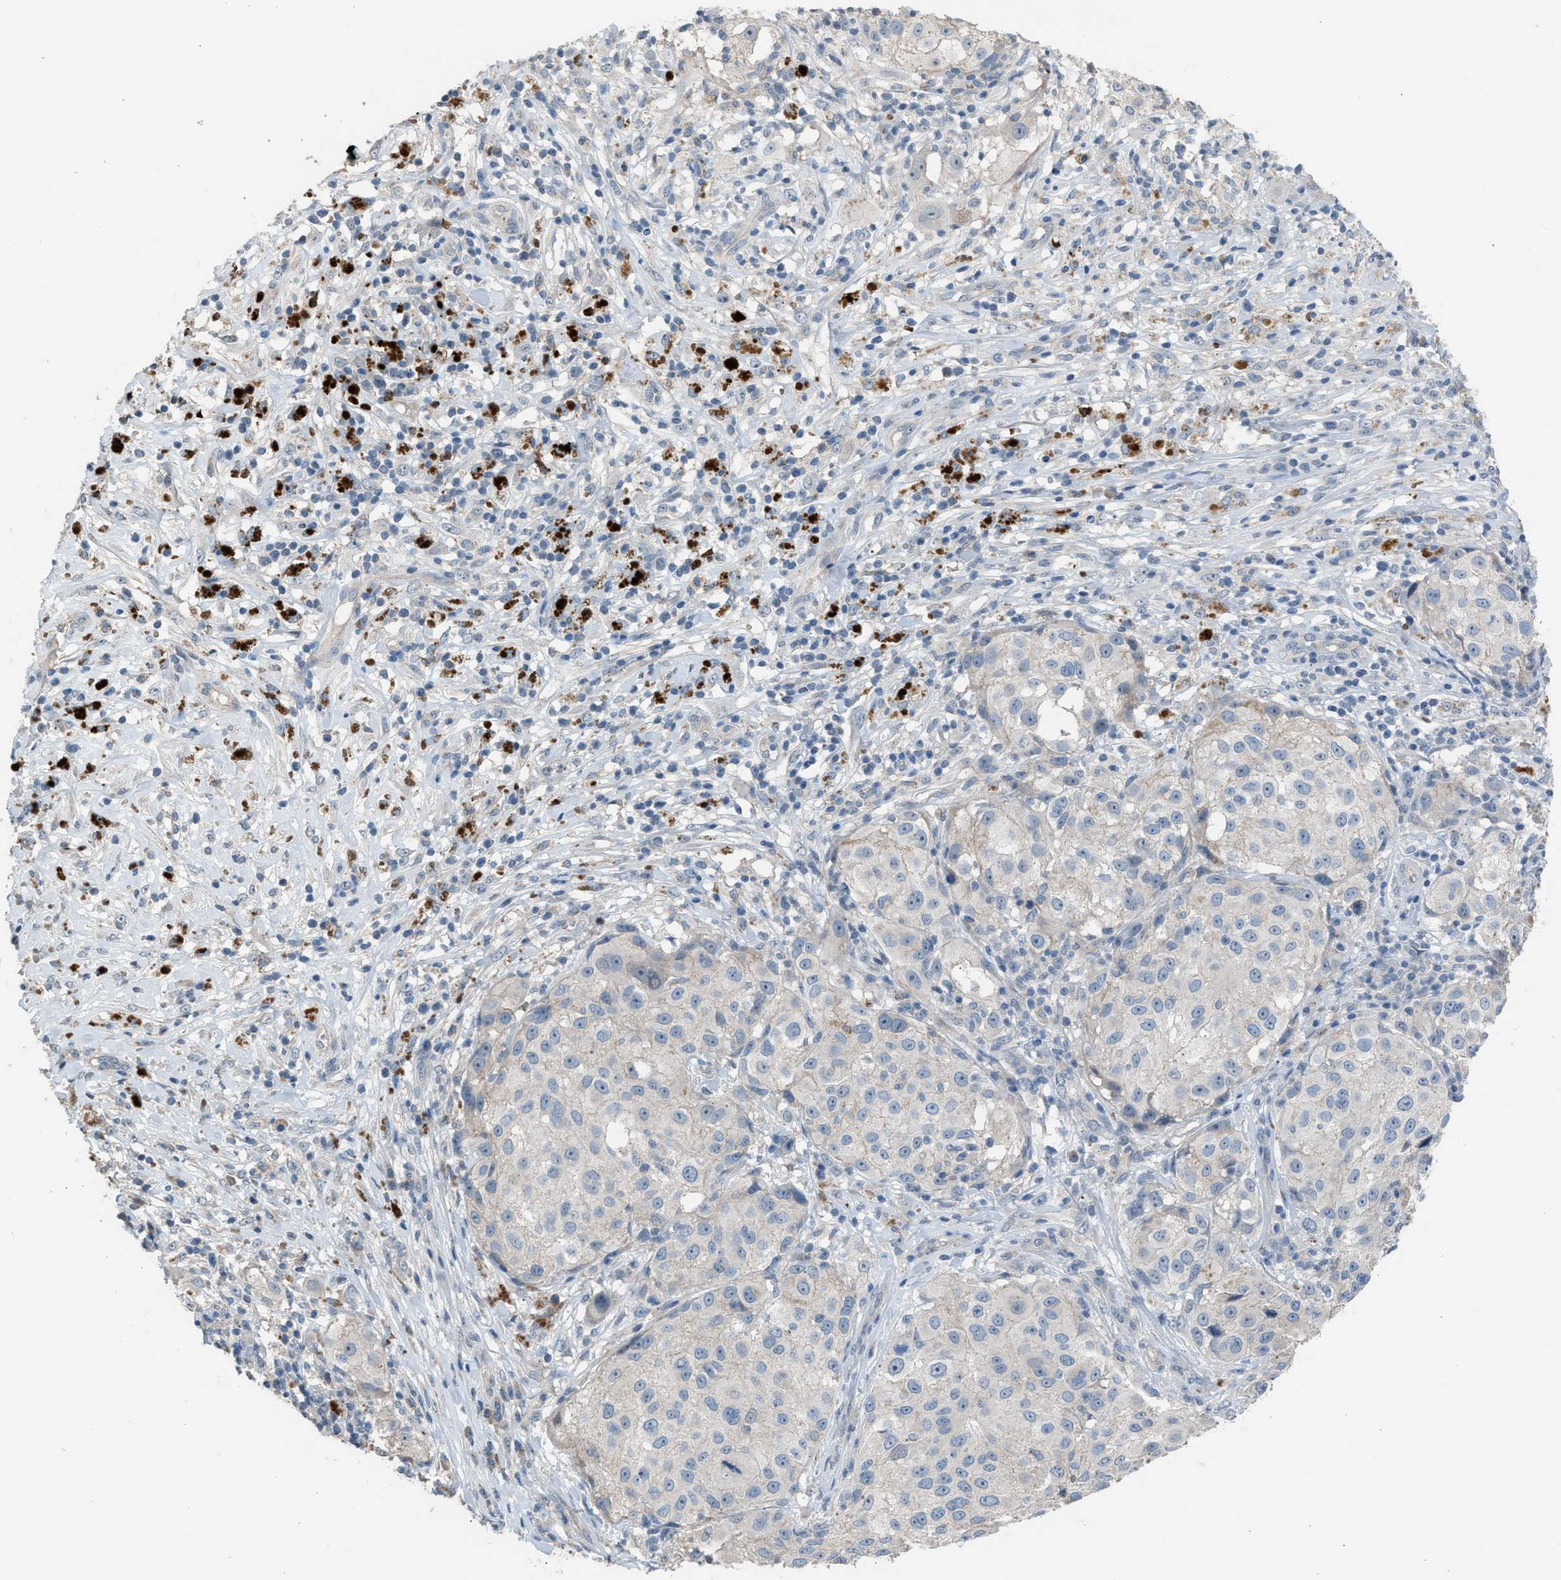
{"staining": {"intensity": "negative", "quantity": "none", "location": "none"}, "tissue": "melanoma", "cell_type": "Tumor cells", "image_type": "cancer", "snomed": [{"axis": "morphology", "description": "Necrosis, NOS"}, {"axis": "morphology", "description": "Malignant melanoma, NOS"}, {"axis": "topography", "description": "Skin"}], "caption": "The histopathology image exhibits no staining of tumor cells in melanoma.", "gene": "CFAP77", "patient": {"sex": "female", "age": 87}}